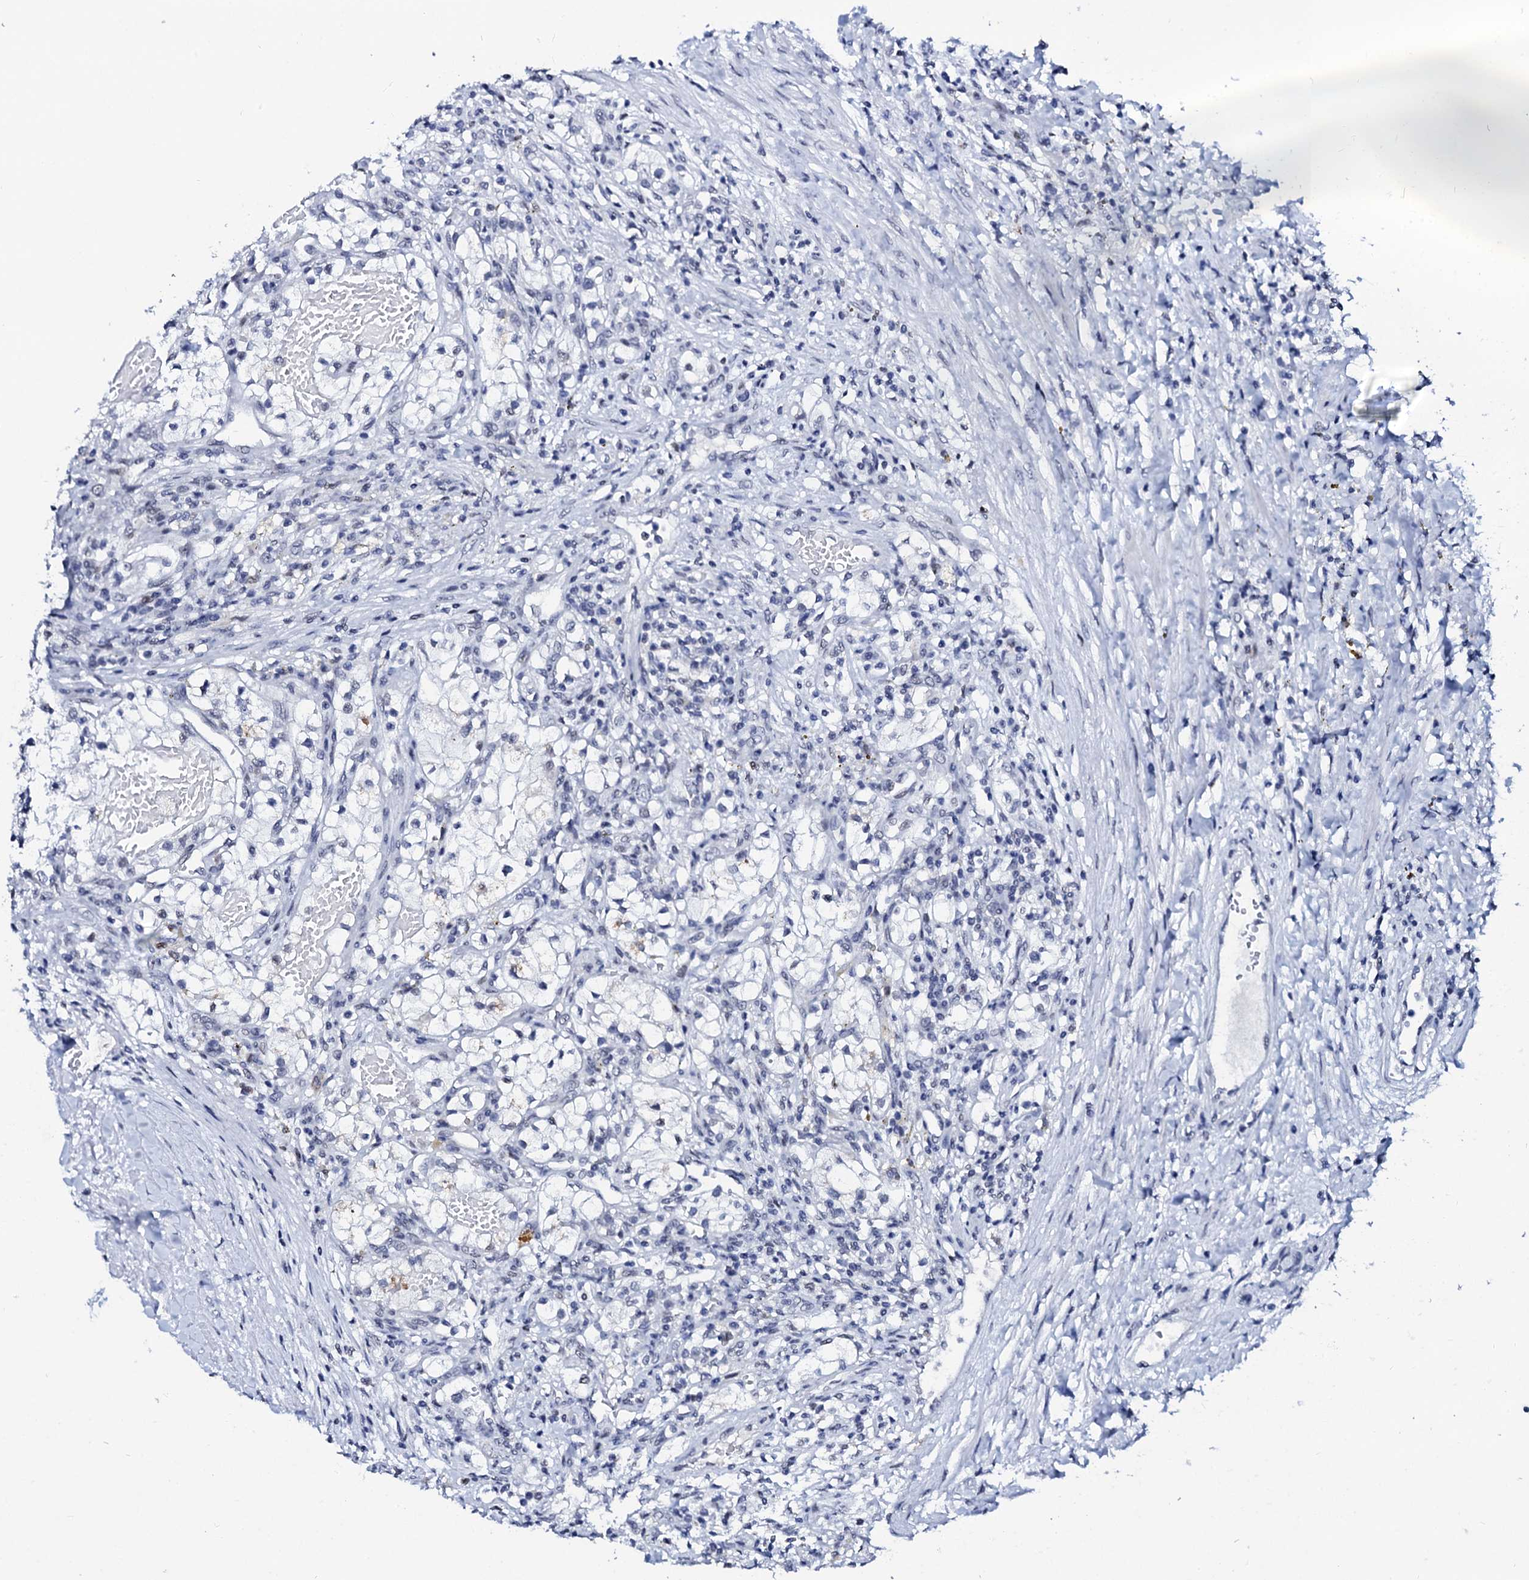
{"staining": {"intensity": "negative", "quantity": "none", "location": "none"}, "tissue": "renal cancer", "cell_type": "Tumor cells", "image_type": "cancer", "snomed": [{"axis": "morphology", "description": "Normal tissue, NOS"}, {"axis": "morphology", "description": "Adenocarcinoma, NOS"}, {"axis": "topography", "description": "Kidney"}], "caption": "The immunohistochemistry image has no significant staining in tumor cells of renal cancer (adenocarcinoma) tissue.", "gene": "SPATA19", "patient": {"sex": "male", "age": 68}}